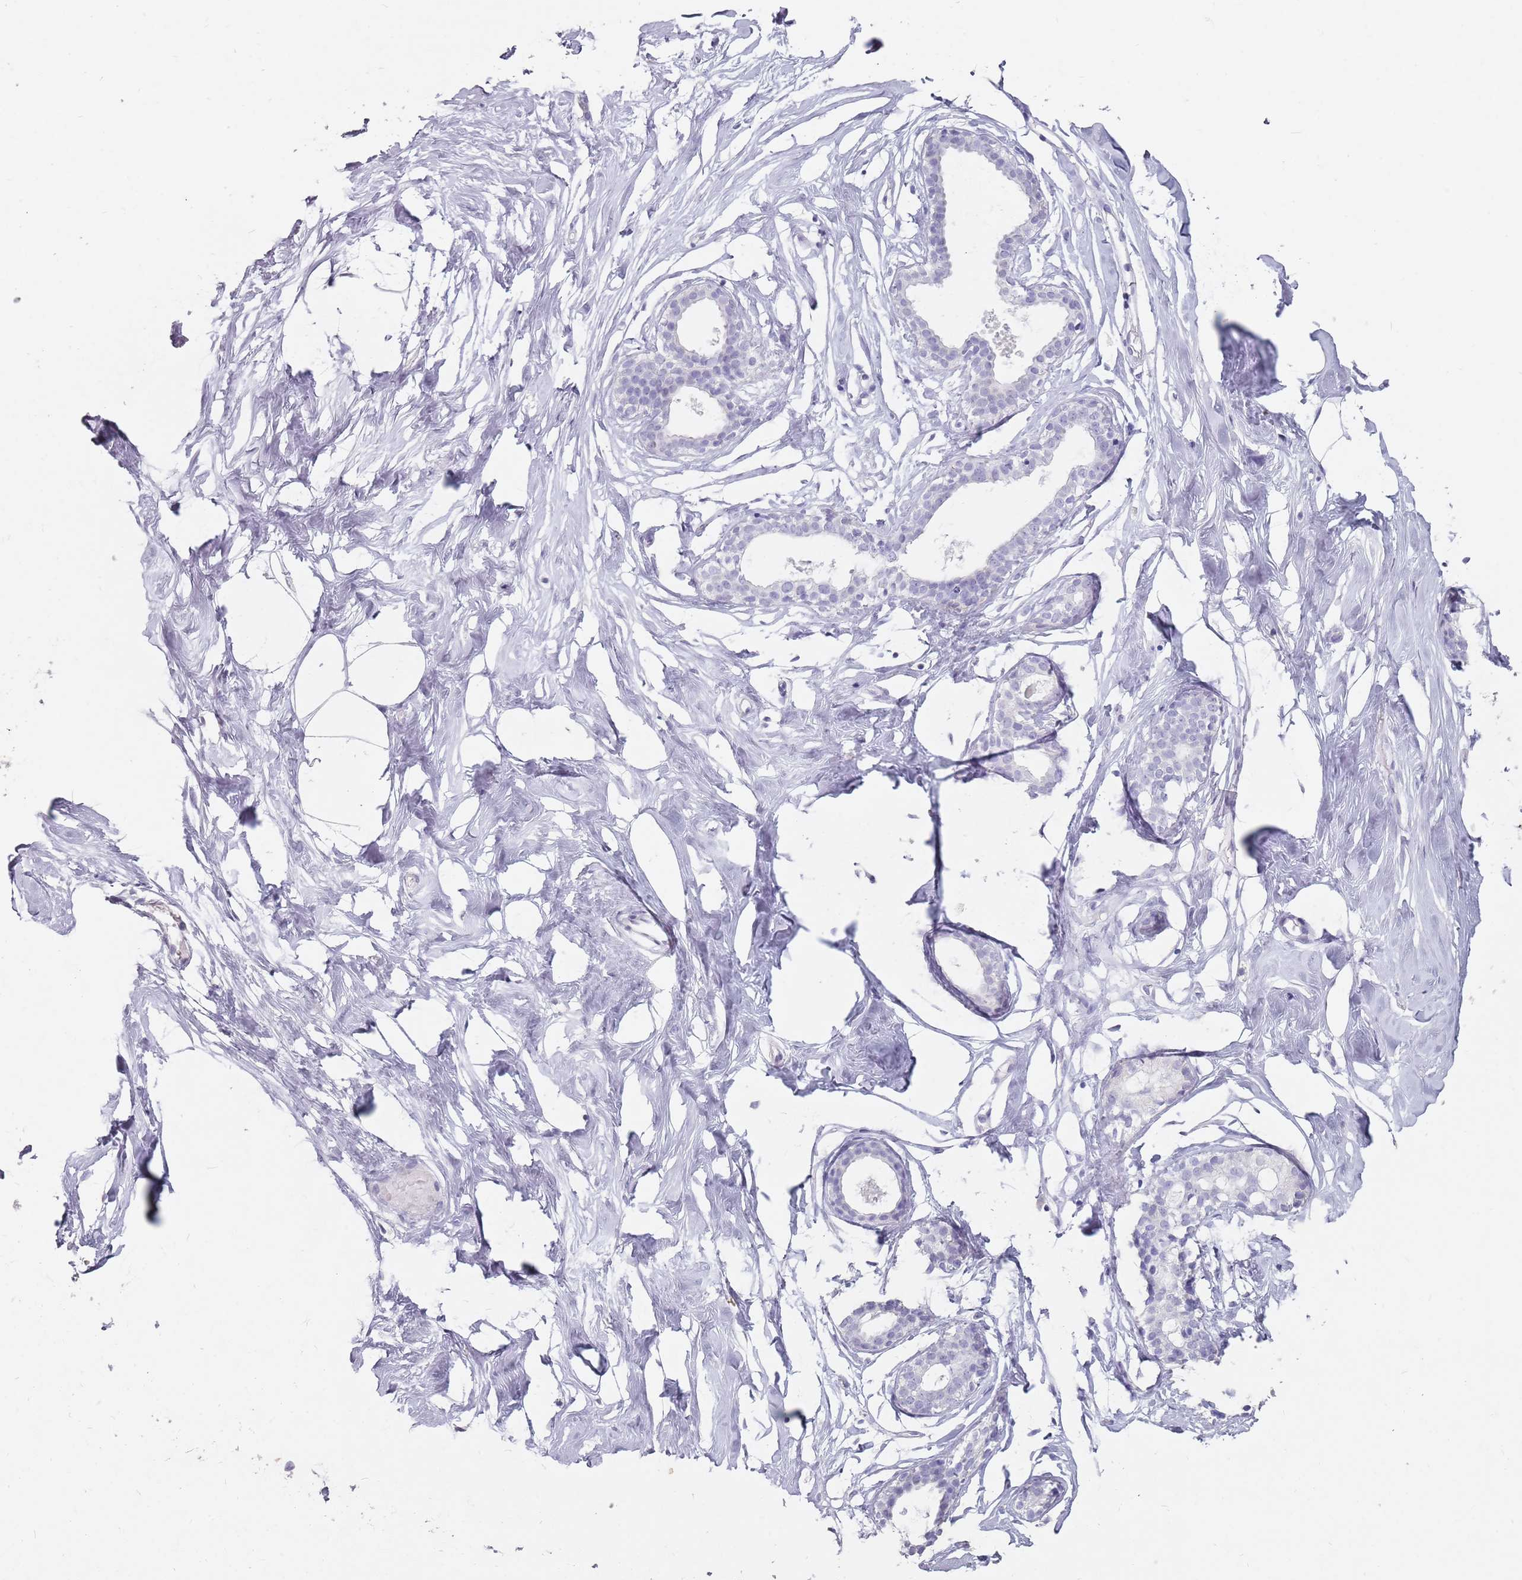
{"staining": {"intensity": "negative", "quantity": "none", "location": "none"}, "tissue": "breast", "cell_type": "Adipocytes", "image_type": "normal", "snomed": [{"axis": "morphology", "description": "Normal tissue, NOS"}, {"axis": "morphology", "description": "Adenoma, NOS"}, {"axis": "topography", "description": "Breast"}], "caption": "Immunohistochemistry histopathology image of benign breast: breast stained with DAB exhibits no significant protein positivity in adipocytes.", "gene": "DDX4", "patient": {"sex": "female", "age": 23}}